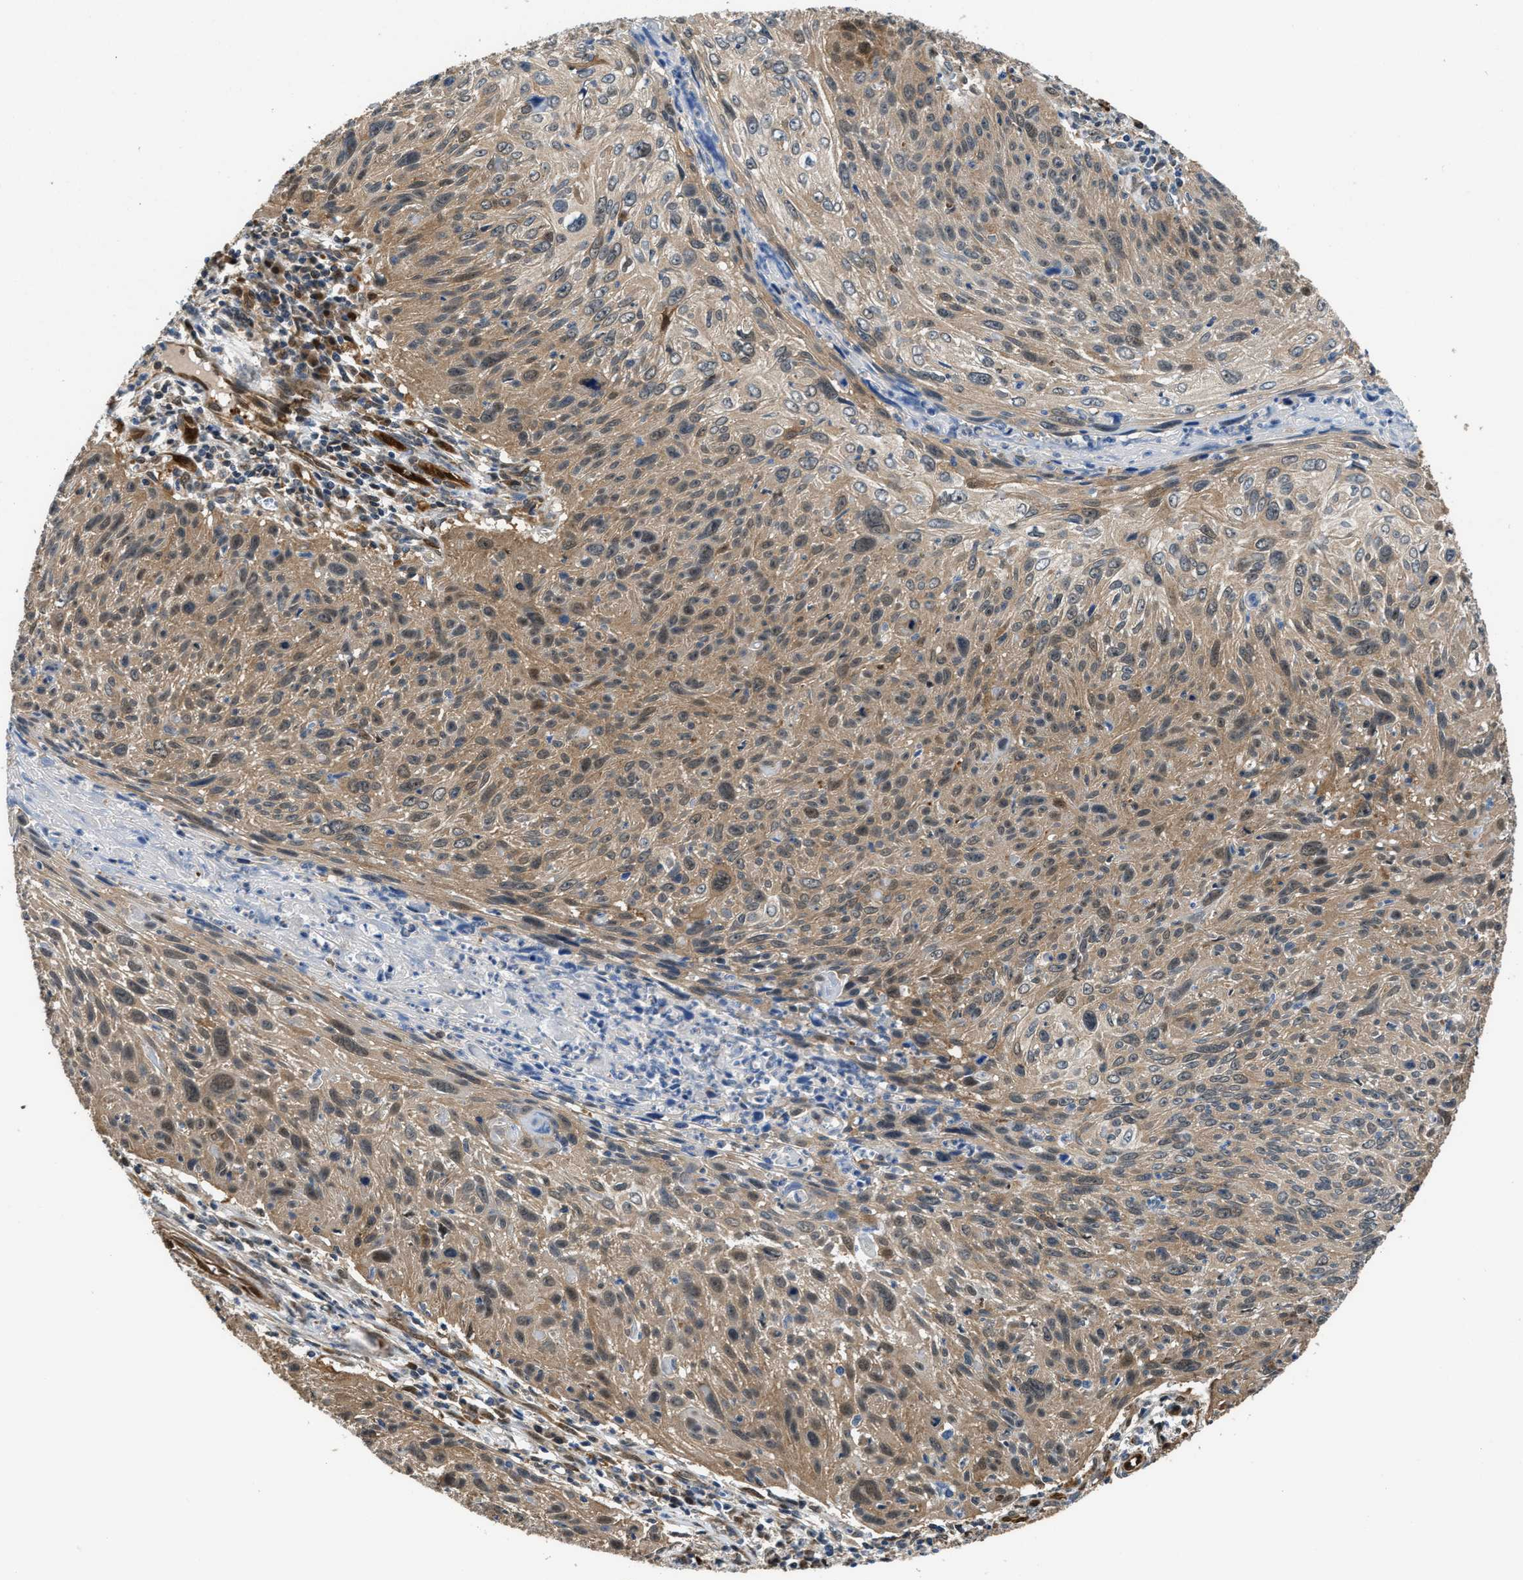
{"staining": {"intensity": "moderate", "quantity": ">75%", "location": "cytoplasmic/membranous,nuclear"}, "tissue": "cervical cancer", "cell_type": "Tumor cells", "image_type": "cancer", "snomed": [{"axis": "morphology", "description": "Squamous cell carcinoma, NOS"}, {"axis": "topography", "description": "Cervix"}], "caption": "Tumor cells demonstrate moderate cytoplasmic/membranous and nuclear staining in approximately >75% of cells in cervical squamous cell carcinoma.", "gene": "PPA1", "patient": {"sex": "female", "age": 51}}